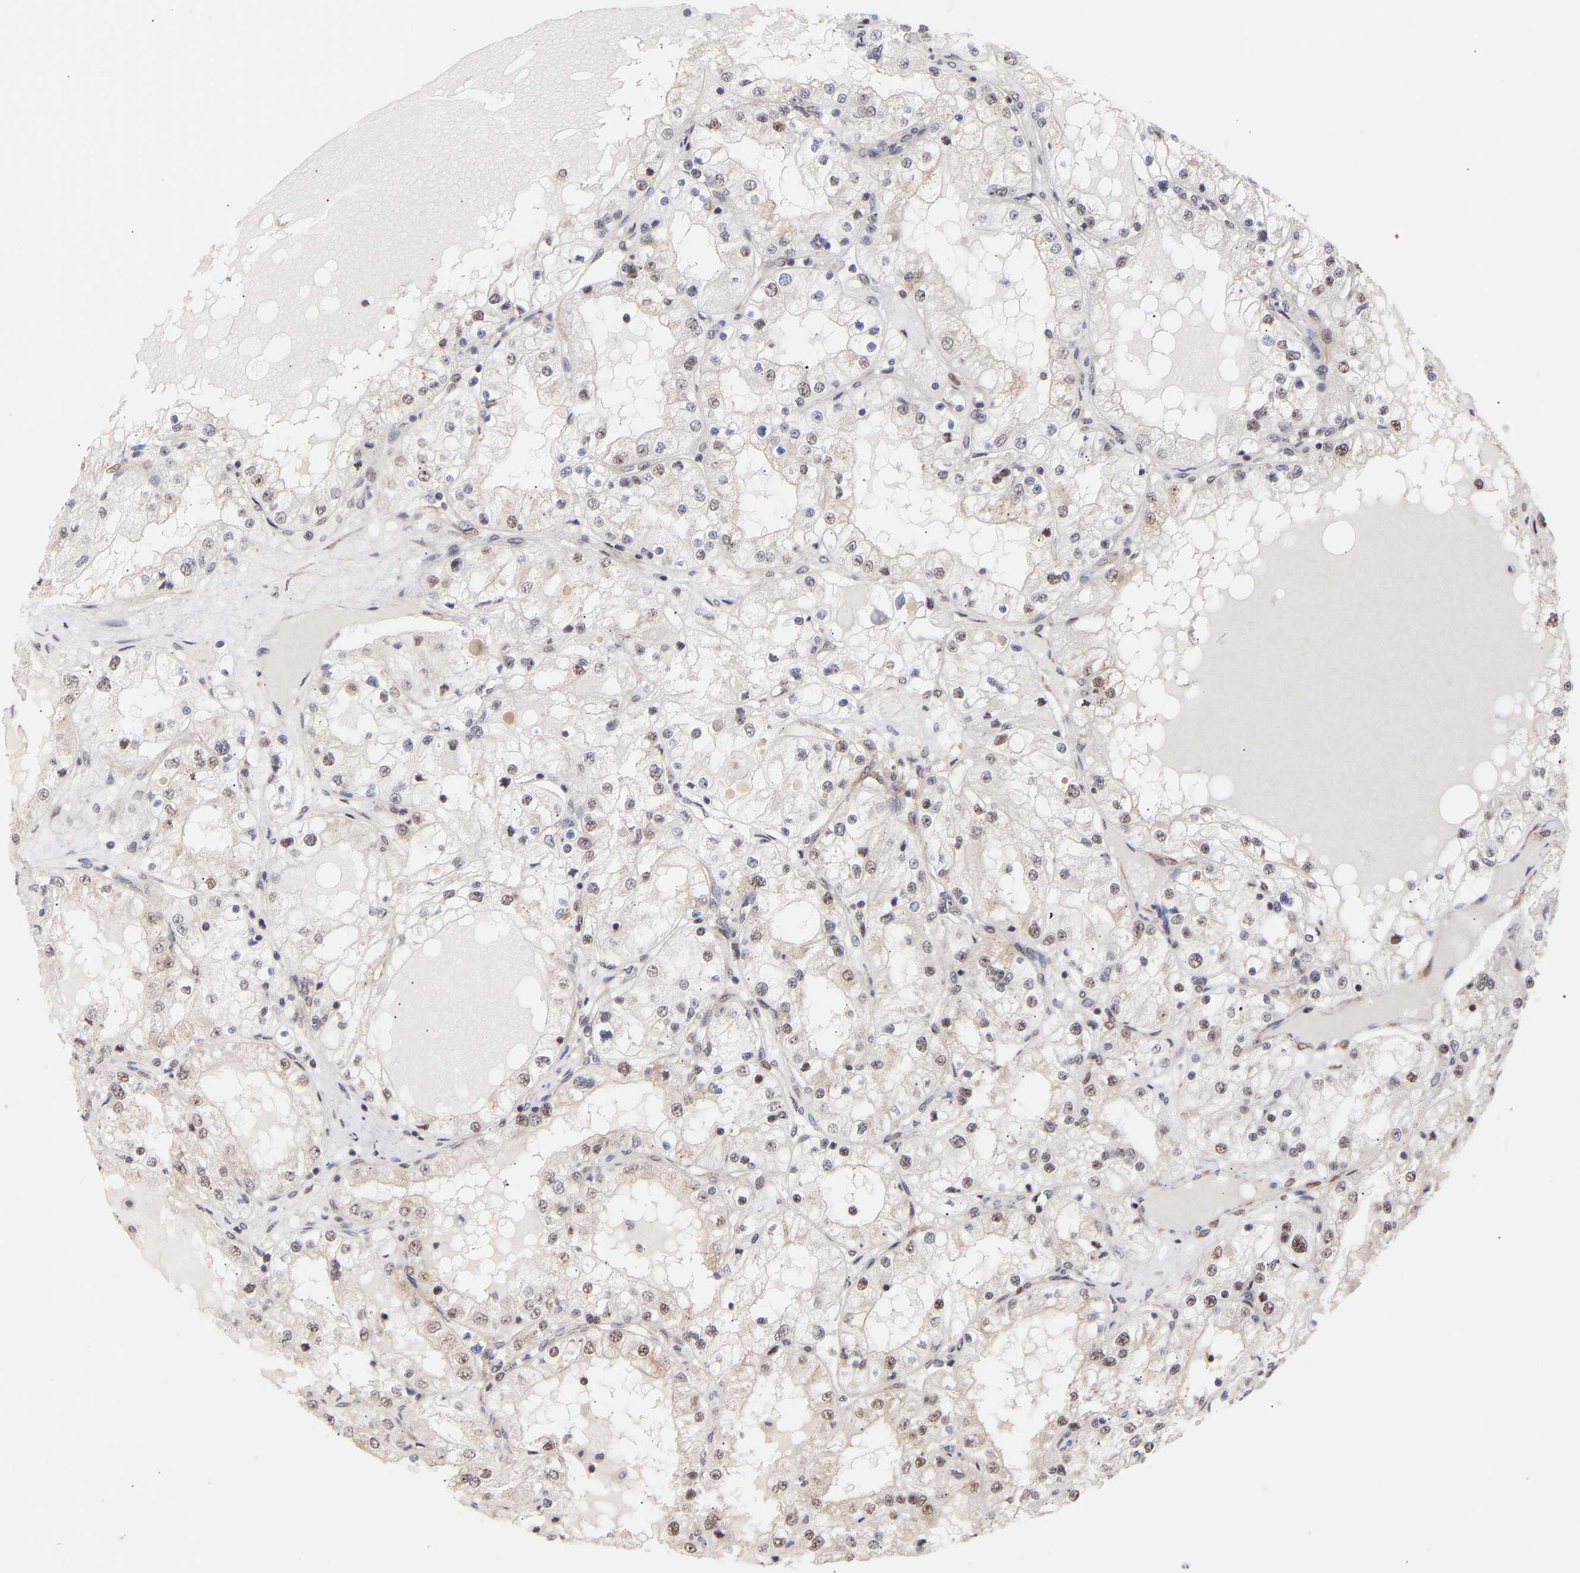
{"staining": {"intensity": "weak", "quantity": ">75%", "location": "nuclear"}, "tissue": "renal cancer", "cell_type": "Tumor cells", "image_type": "cancer", "snomed": [{"axis": "morphology", "description": "Adenocarcinoma, NOS"}, {"axis": "topography", "description": "Kidney"}], "caption": "About >75% of tumor cells in human renal cancer display weak nuclear protein positivity as visualized by brown immunohistochemical staining.", "gene": "PDLIM5", "patient": {"sex": "male", "age": 68}}